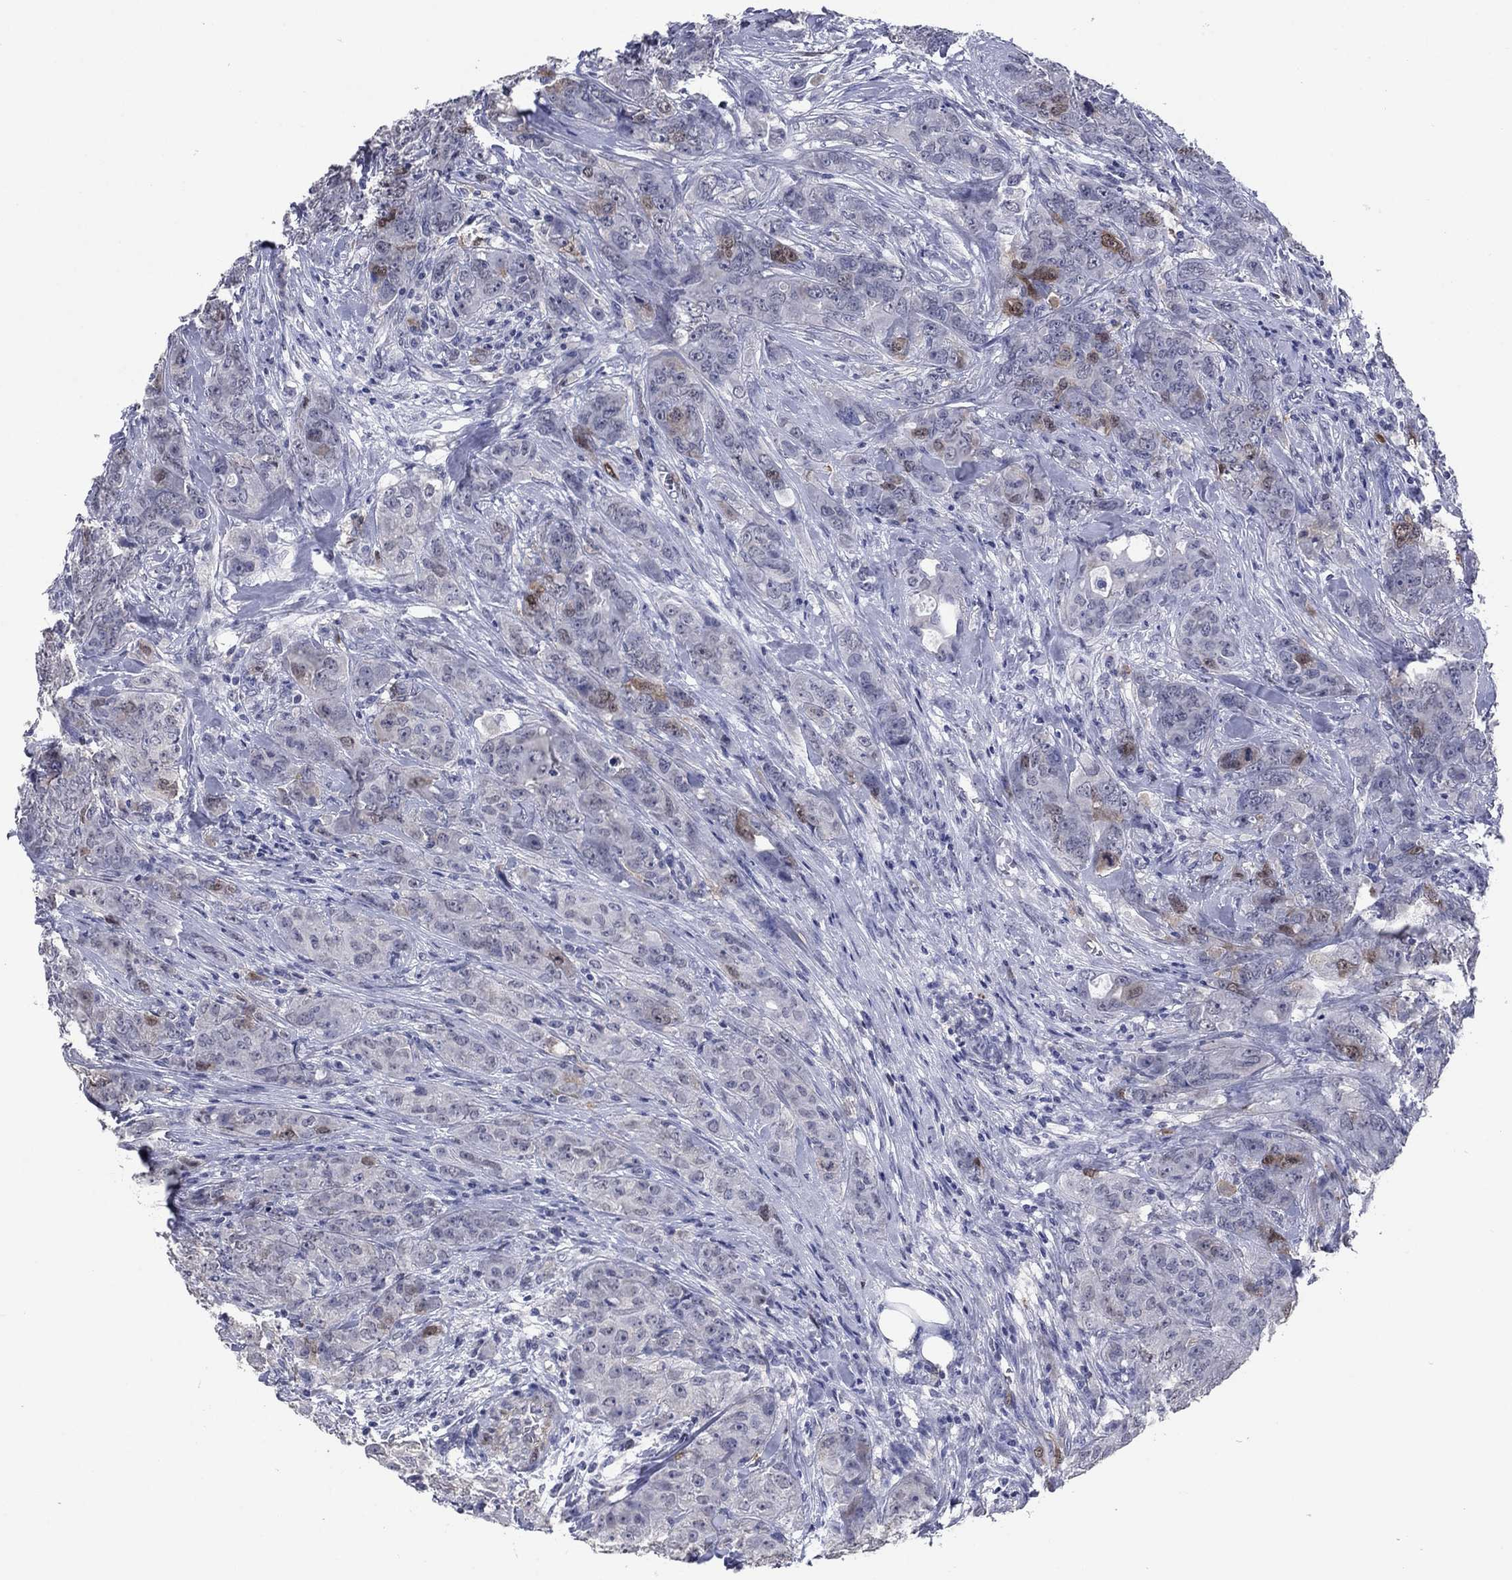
{"staining": {"intensity": "moderate", "quantity": "<25%", "location": "nuclear"}, "tissue": "breast cancer", "cell_type": "Tumor cells", "image_type": "cancer", "snomed": [{"axis": "morphology", "description": "Duct carcinoma"}, {"axis": "topography", "description": "Breast"}], "caption": "Breast cancer (invasive ductal carcinoma) tissue shows moderate nuclear staining in about <25% of tumor cells", "gene": "TYMS", "patient": {"sex": "female", "age": 43}}